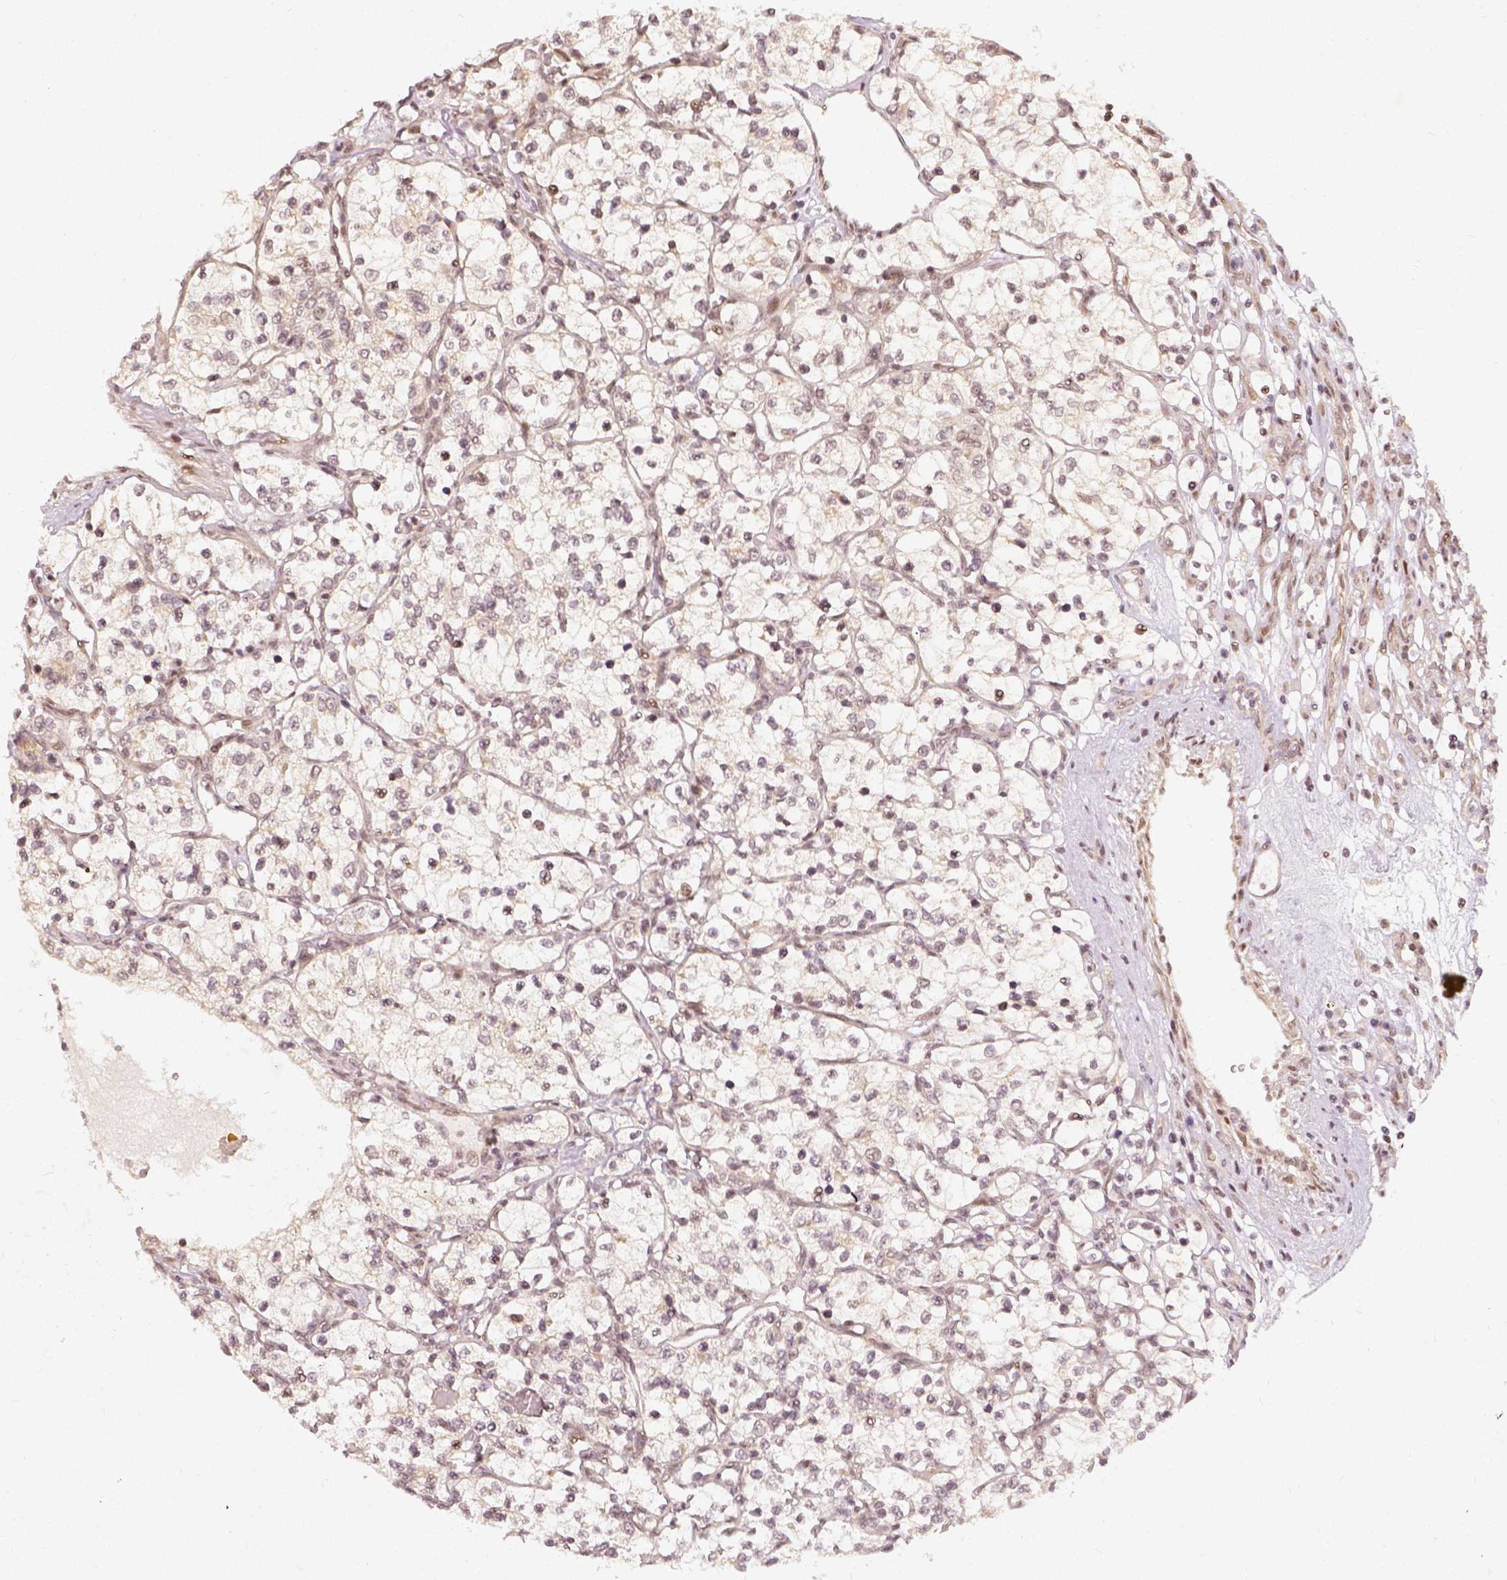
{"staining": {"intensity": "negative", "quantity": "none", "location": "none"}, "tissue": "renal cancer", "cell_type": "Tumor cells", "image_type": "cancer", "snomed": [{"axis": "morphology", "description": "Adenocarcinoma, NOS"}, {"axis": "topography", "description": "Kidney"}], "caption": "DAB (3,3'-diaminobenzidine) immunohistochemical staining of adenocarcinoma (renal) displays no significant expression in tumor cells. Nuclei are stained in blue.", "gene": "ZMAT3", "patient": {"sex": "female", "age": 69}}